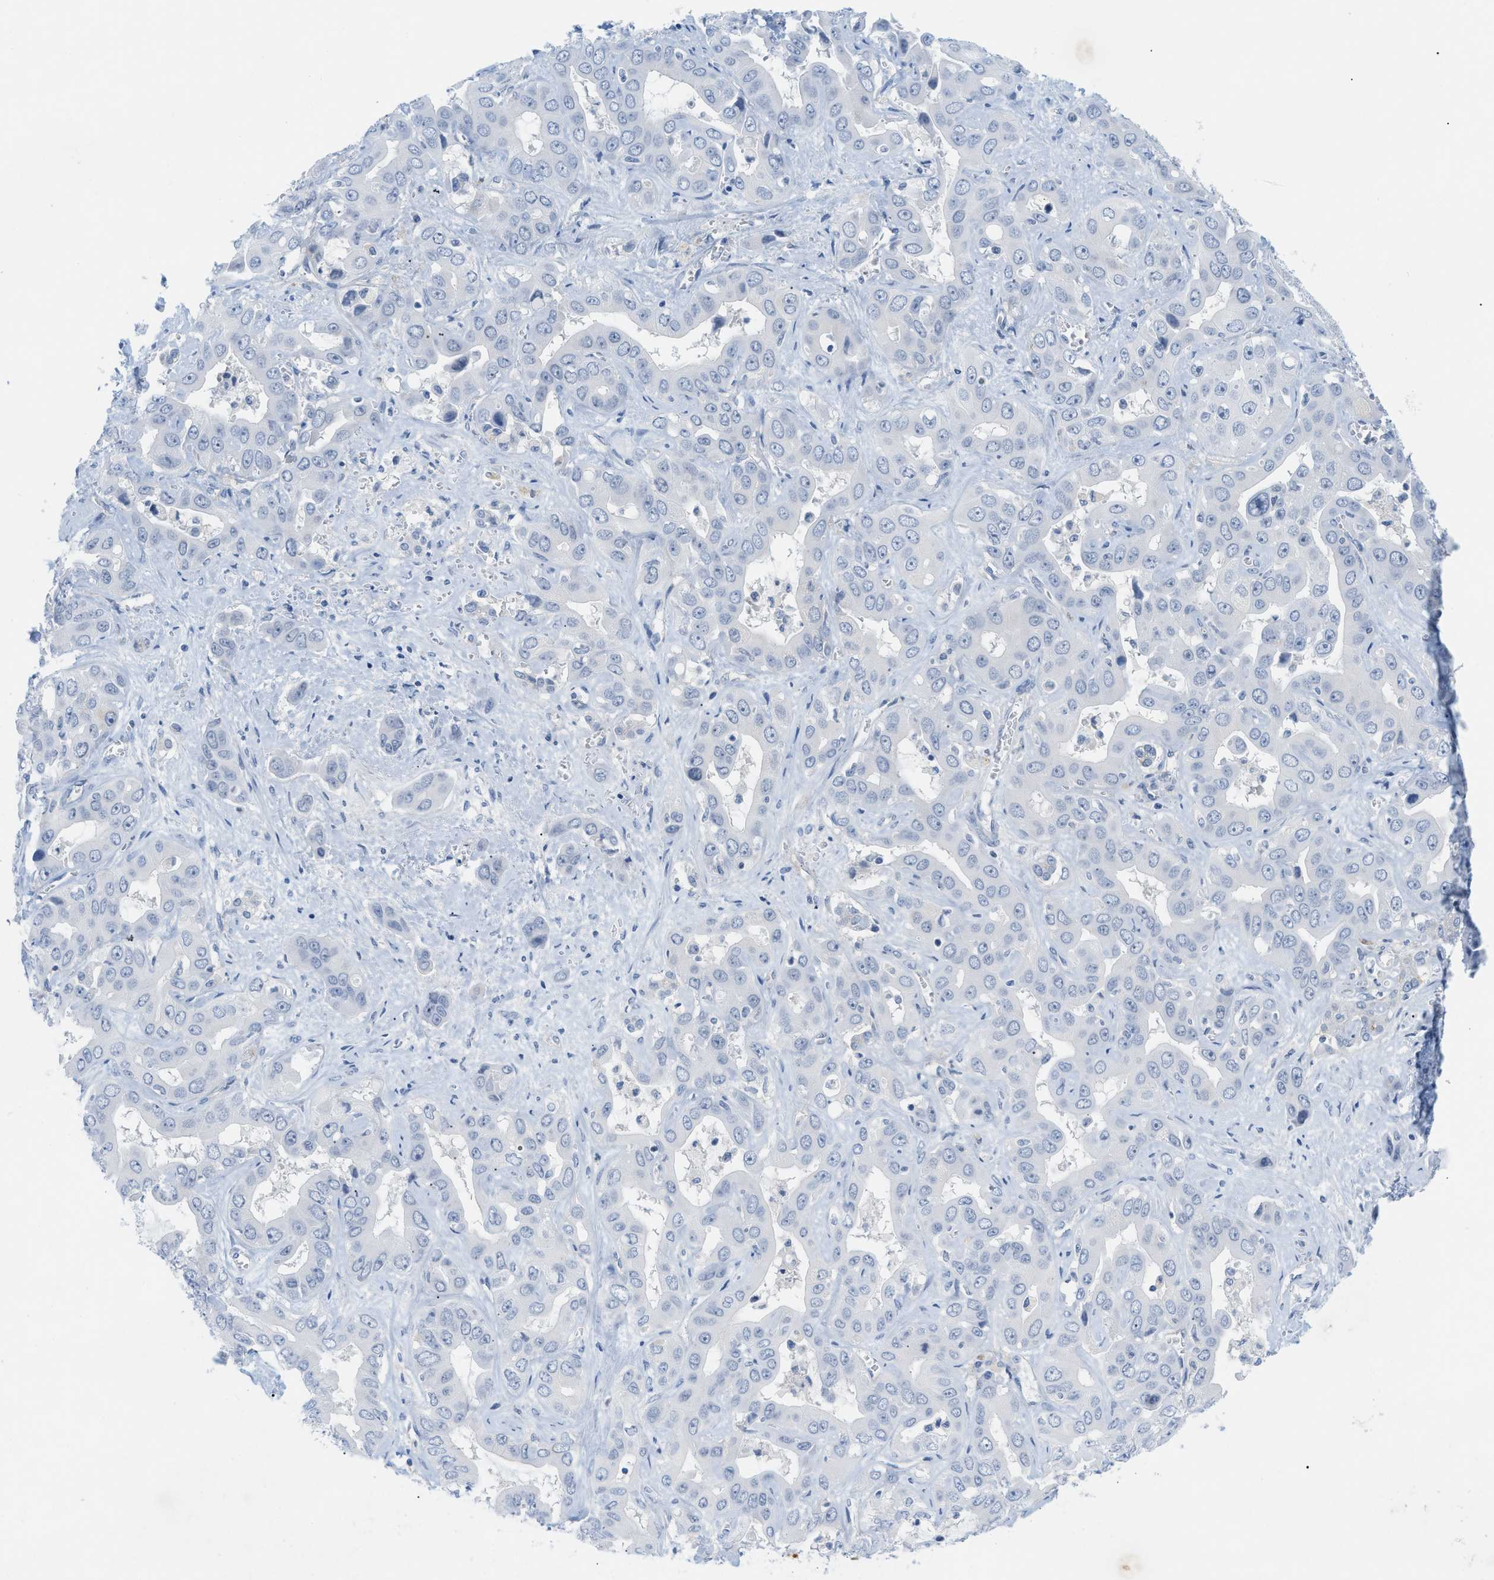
{"staining": {"intensity": "negative", "quantity": "none", "location": "none"}, "tissue": "liver cancer", "cell_type": "Tumor cells", "image_type": "cancer", "snomed": [{"axis": "morphology", "description": "Cholangiocarcinoma"}, {"axis": "topography", "description": "Liver"}], "caption": "Image shows no protein expression in tumor cells of liver cancer (cholangiocarcinoma) tissue. Nuclei are stained in blue.", "gene": "HLTF", "patient": {"sex": "female", "age": 52}}